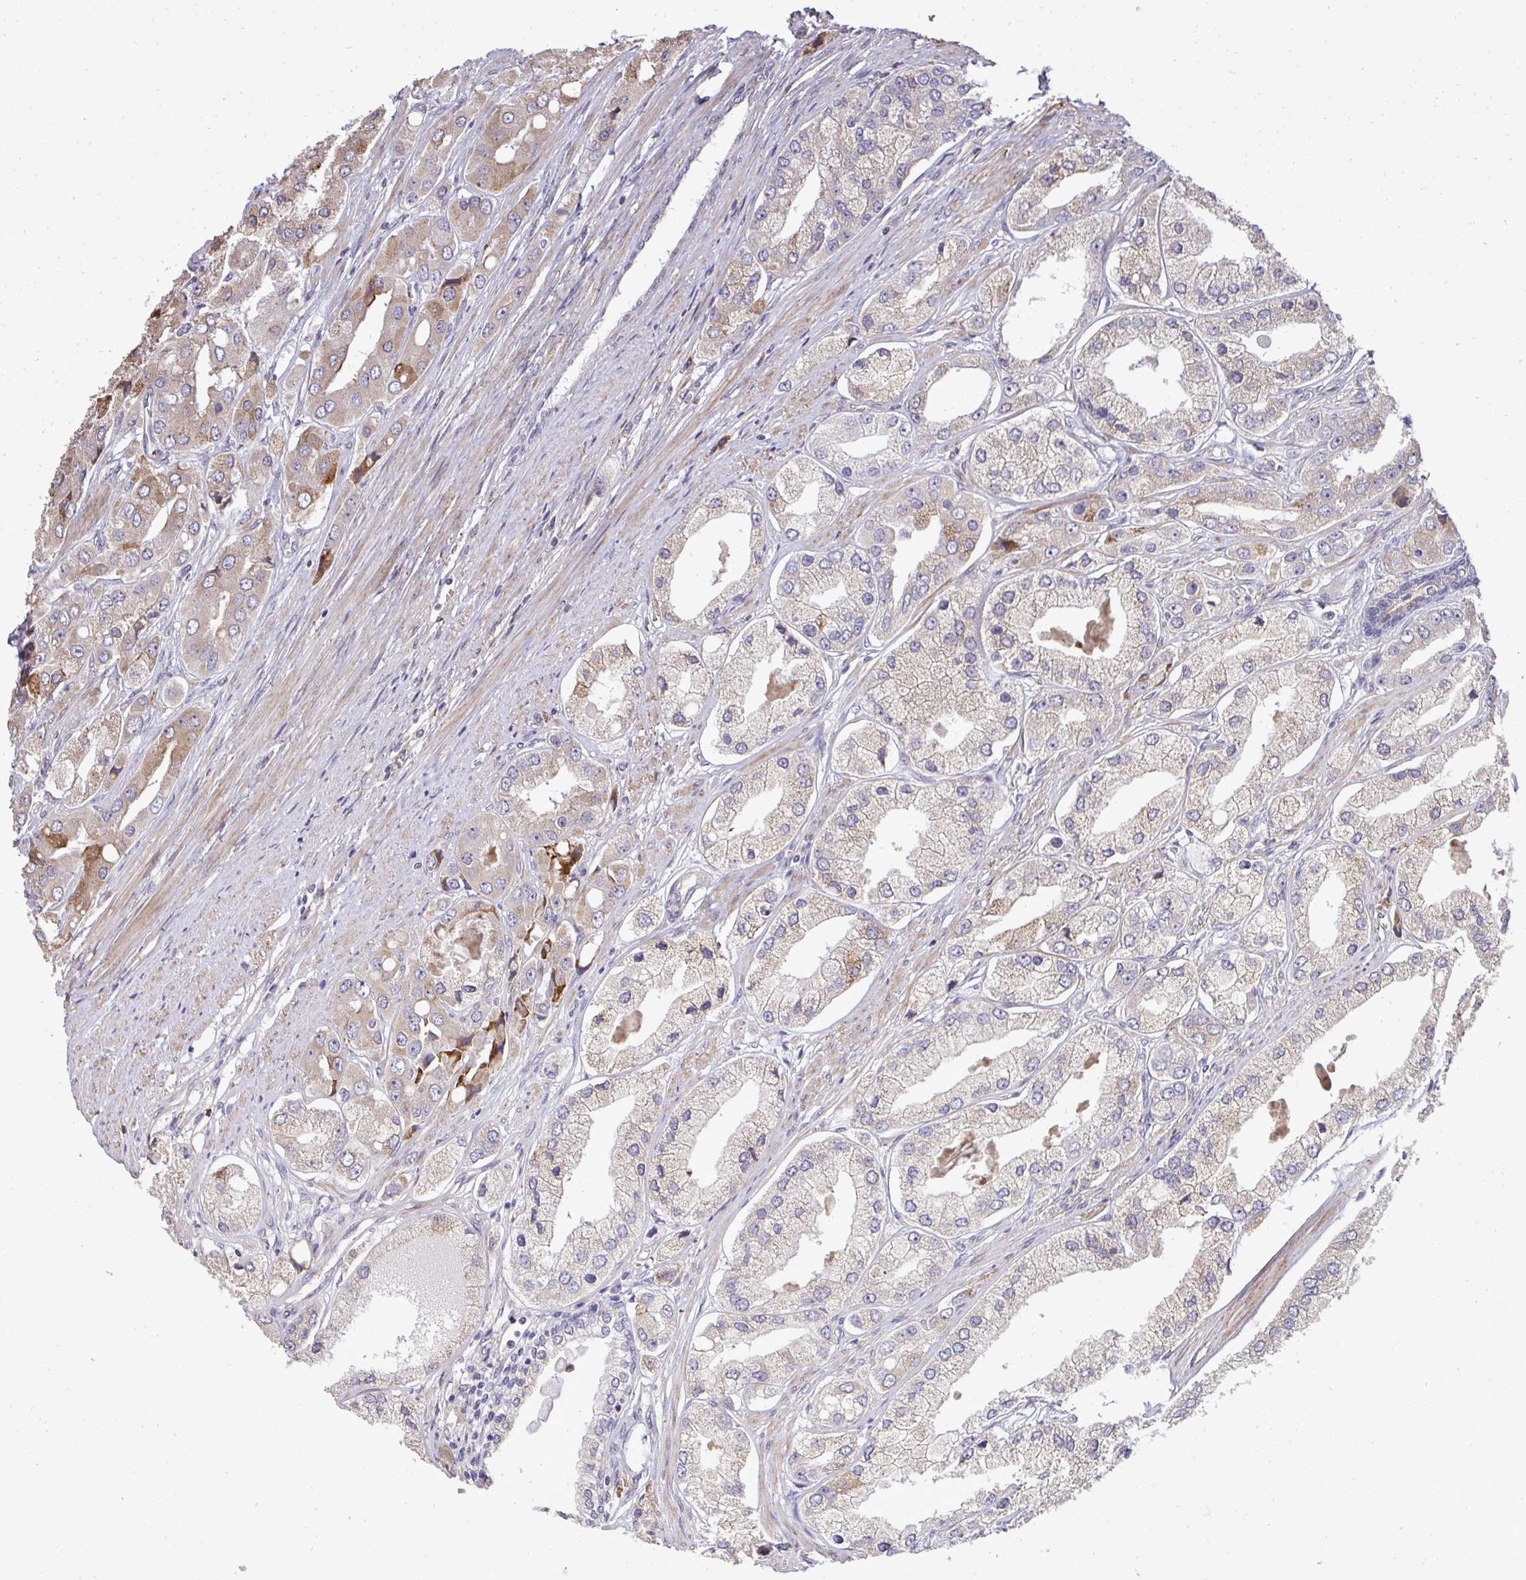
{"staining": {"intensity": "moderate", "quantity": "25%-75%", "location": "cytoplasmic/membranous"}, "tissue": "prostate cancer", "cell_type": "Tumor cells", "image_type": "cancer", "snomed": [{"axis": "morphology", "description": "Adenocarcinoma, Low grade"}, {"axis": "topography", "description": "Prostate"}], "caption": "There is medium levels of moderate cytoplasmic/membranous positivity in tumor cells of low-grade adenocarcinoma (prostate), as demonstrated by immunohistochemical staining (brown color).", "gene": "FIBCD1", "patient": {"sex": "male", "age": 69}}